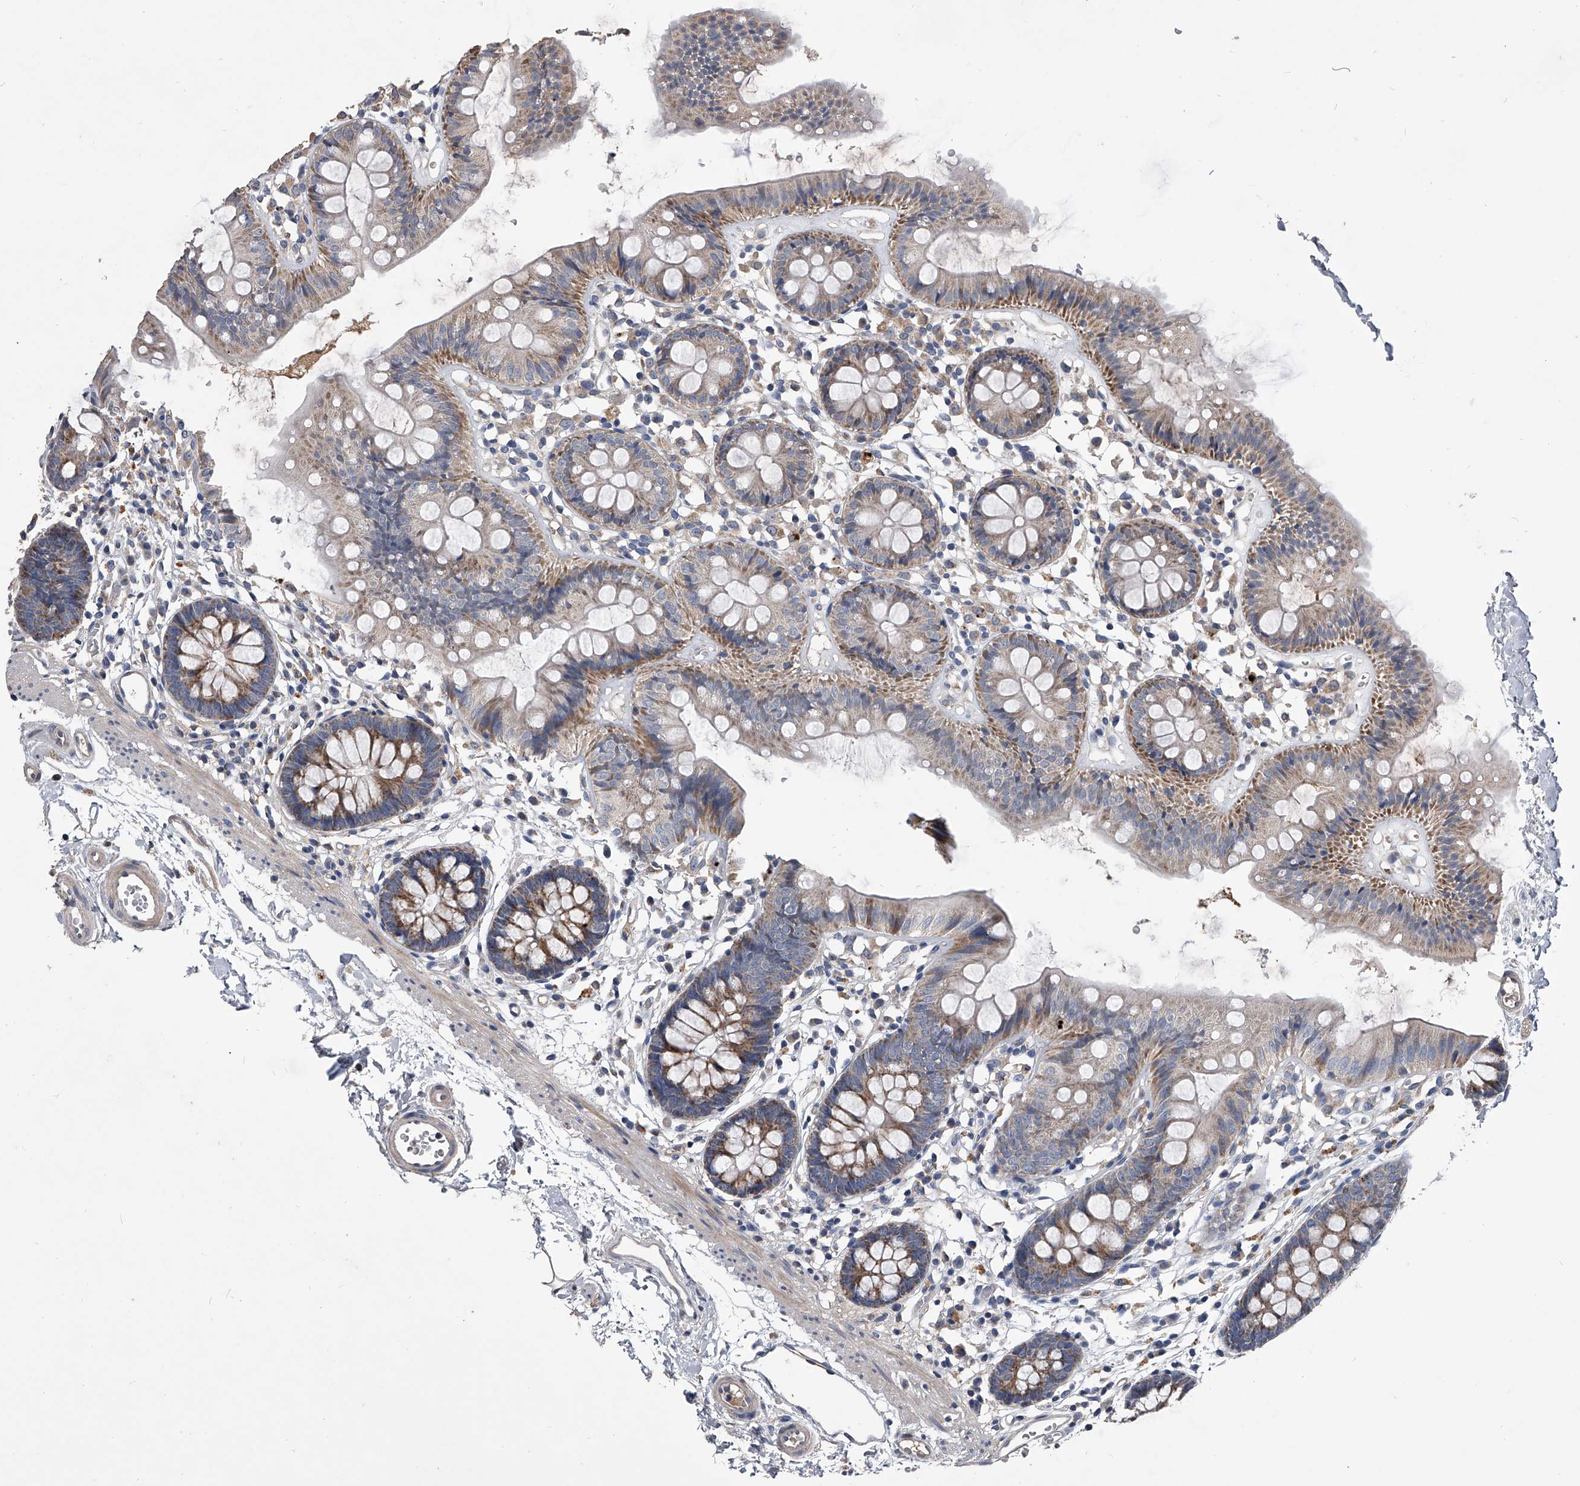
{"staining": {"intensity": "weak", "quantity": ">75%", "location": "cytoplasmic/membranous"}, "tissue": "colon", "cell_type": "Endothelial cells", "image_type": "normal", "snomed": [{"axis": "morphology", "description": "Normal tissue, NOS"}, {"axis": "topography", "description": "Colon"}], "caption": "Protein staining demonstrates weak cytoplasmic/membranous expression in about >75% of endothelial cells in normal colon. (DAB = brown stain, brightfield microscopy at high magnification).", "gene": "NRP1", "patient": {"sex": "male", "age": 56}}